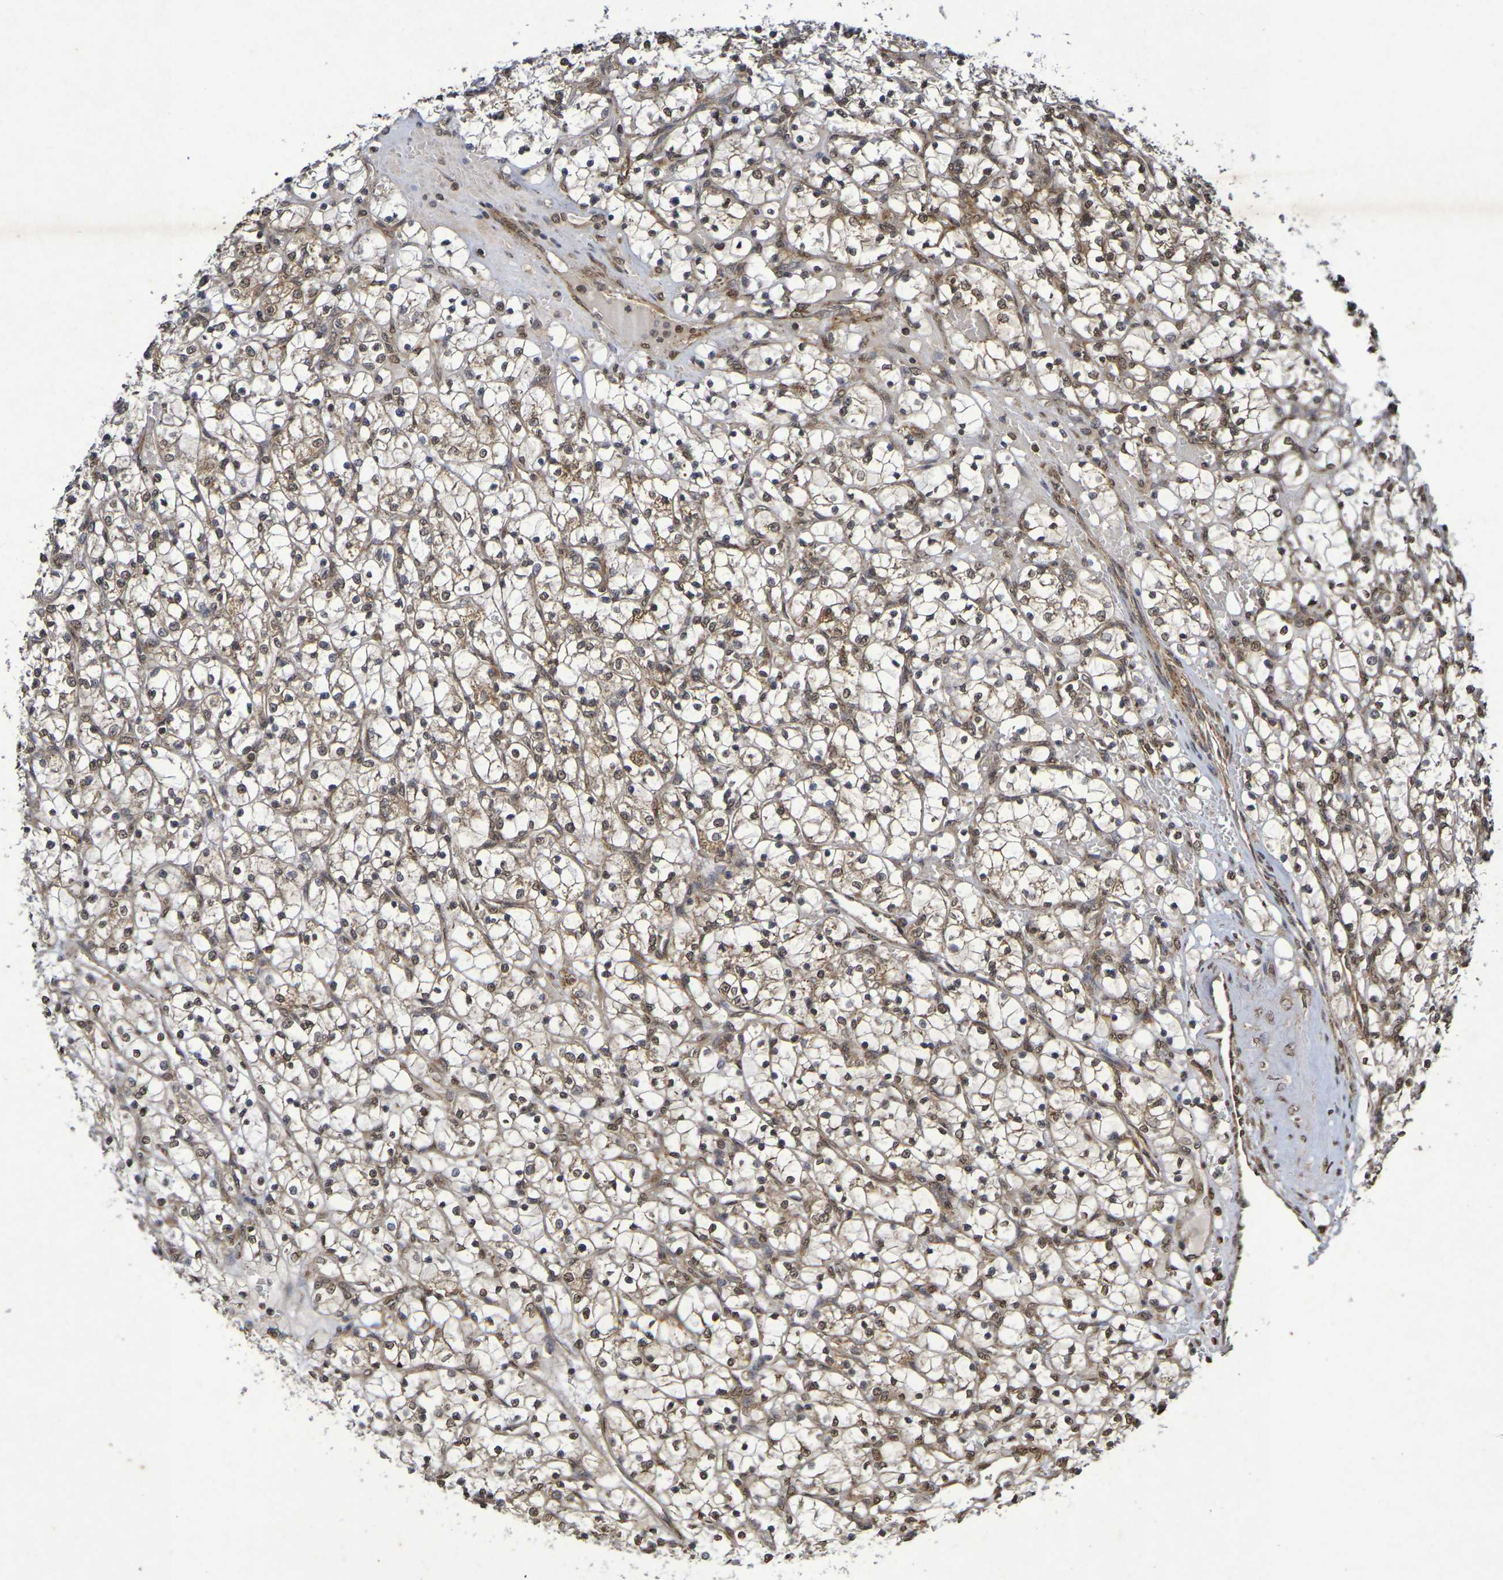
{"staining": {"intensity": "moderate", "quantity": "25%-75%", "location": "cytoplasmic/membranous,nuclear"}, "tissue": "renal cancer", "cell_type": "Tumor cells", "image_type": "cancer", "snomed": [{"axis": "morphology", "description": "Adenocarcinoma, NOS"}, {"axis": "topography", "description": "Kidney"}], "caption": "Tumor cells display moderate cytoplasmic/membranous and nuclear positivity in about 25%-75% of cells in renal cancer (adenocarcinoma).", "gene": "GUCY1A2", "patient": {"sex": "female", "age": 69}}